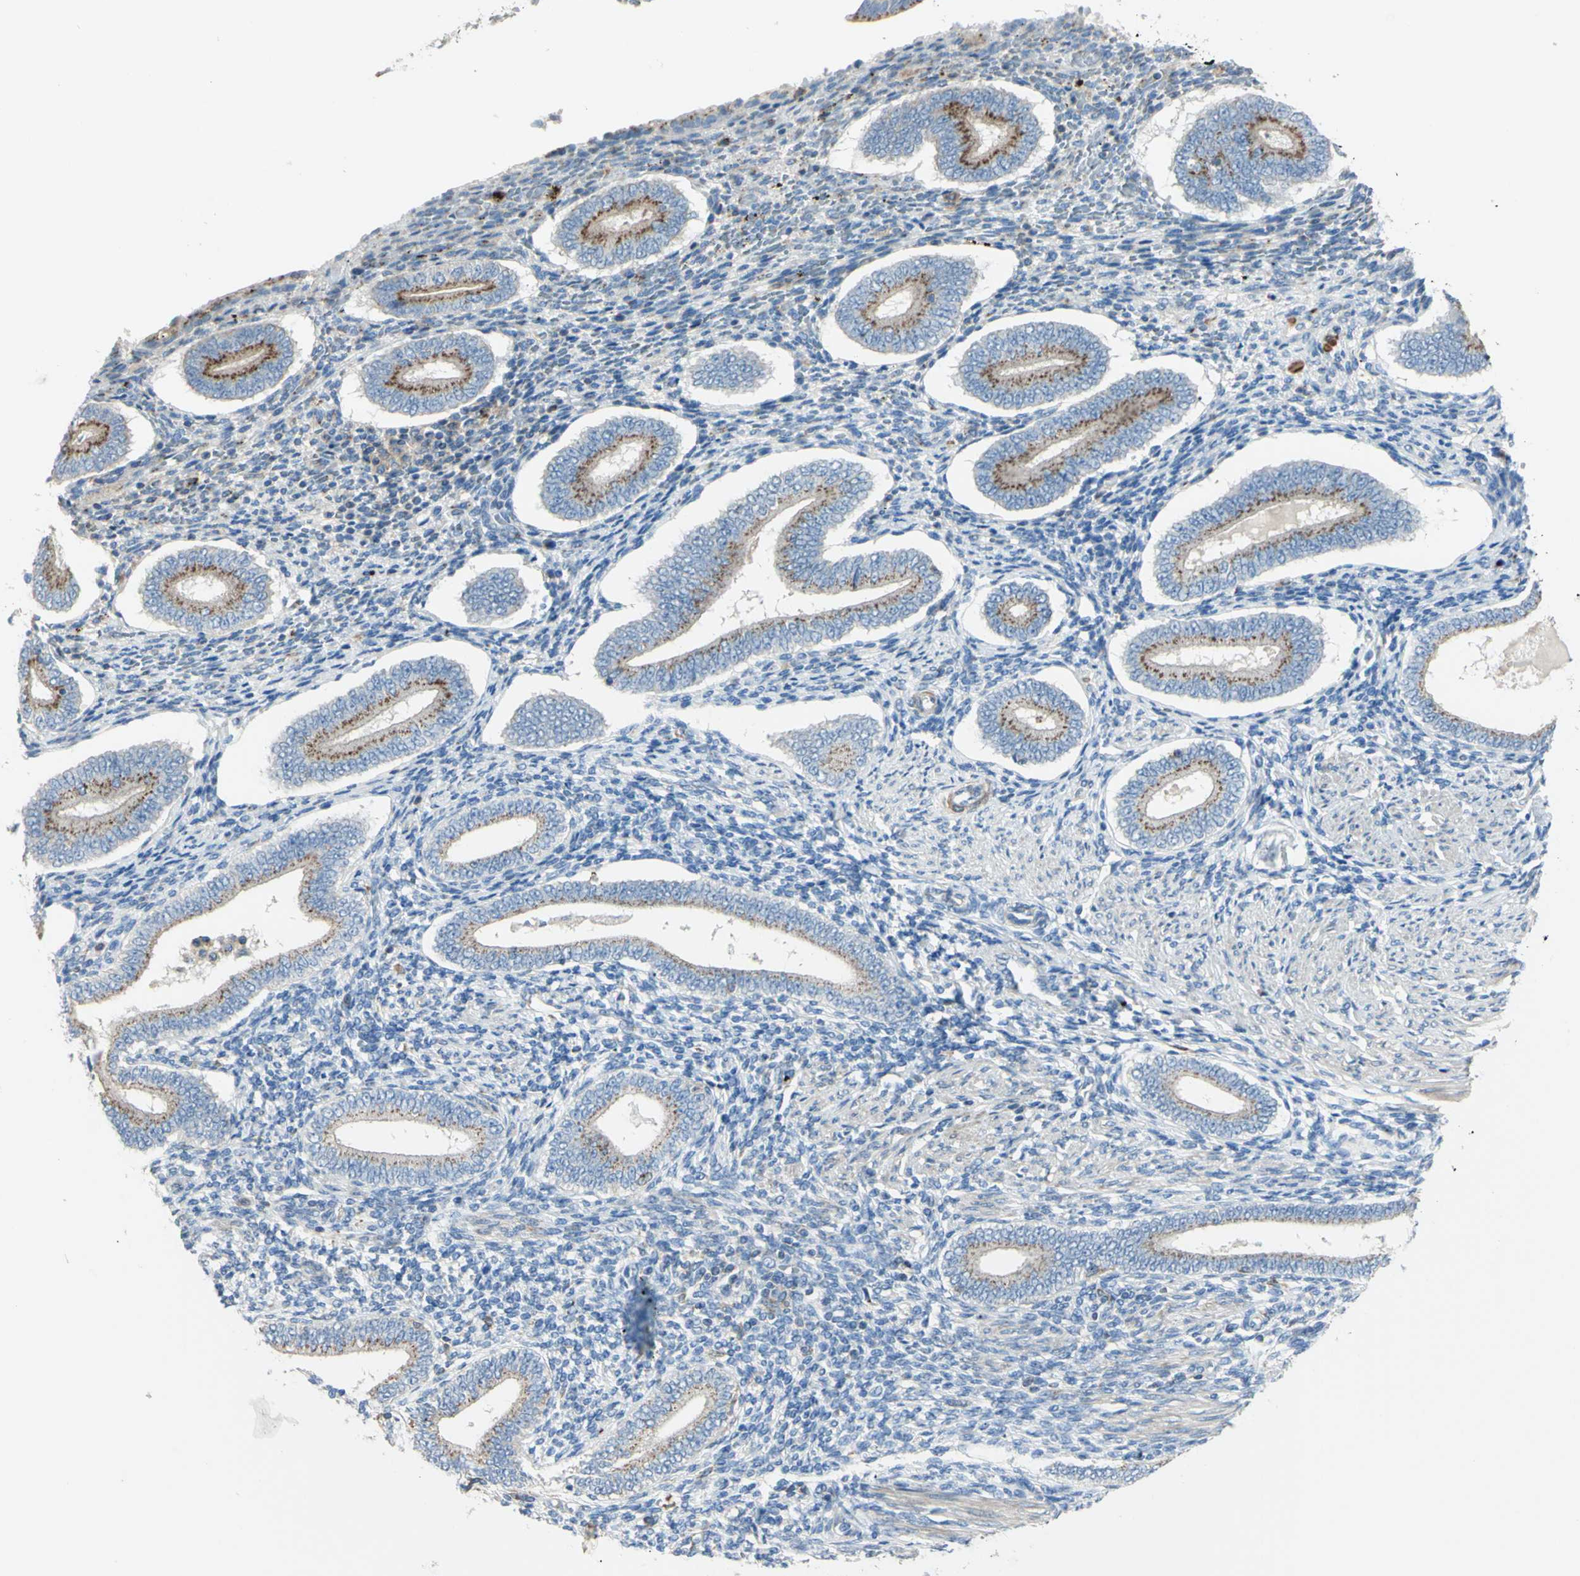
{"staining": {"intensity": "negative", "quantity": "none", "location": "none"}, "tissue": "endometrium", "cell_type": "Cells in endometrial stroma", "image_type": "normal", "snomed": [{"axis": "morphology", "description": "Normal tissue, NOS"}, {"axis": "topography", "description": "Endometrium"}], "caption": "The image displays no significant positivity in cells in endometrial stroma of endometrium. Brightfield microscopy of immunohistochemistry (IHC) stained with DAB (3,3'-diaminobenzidine) (brown) and hematoxylin (blue), captured at high magnification.", "gene": "B4GALT3", "patient": {"sex": "female", "age": 42}}